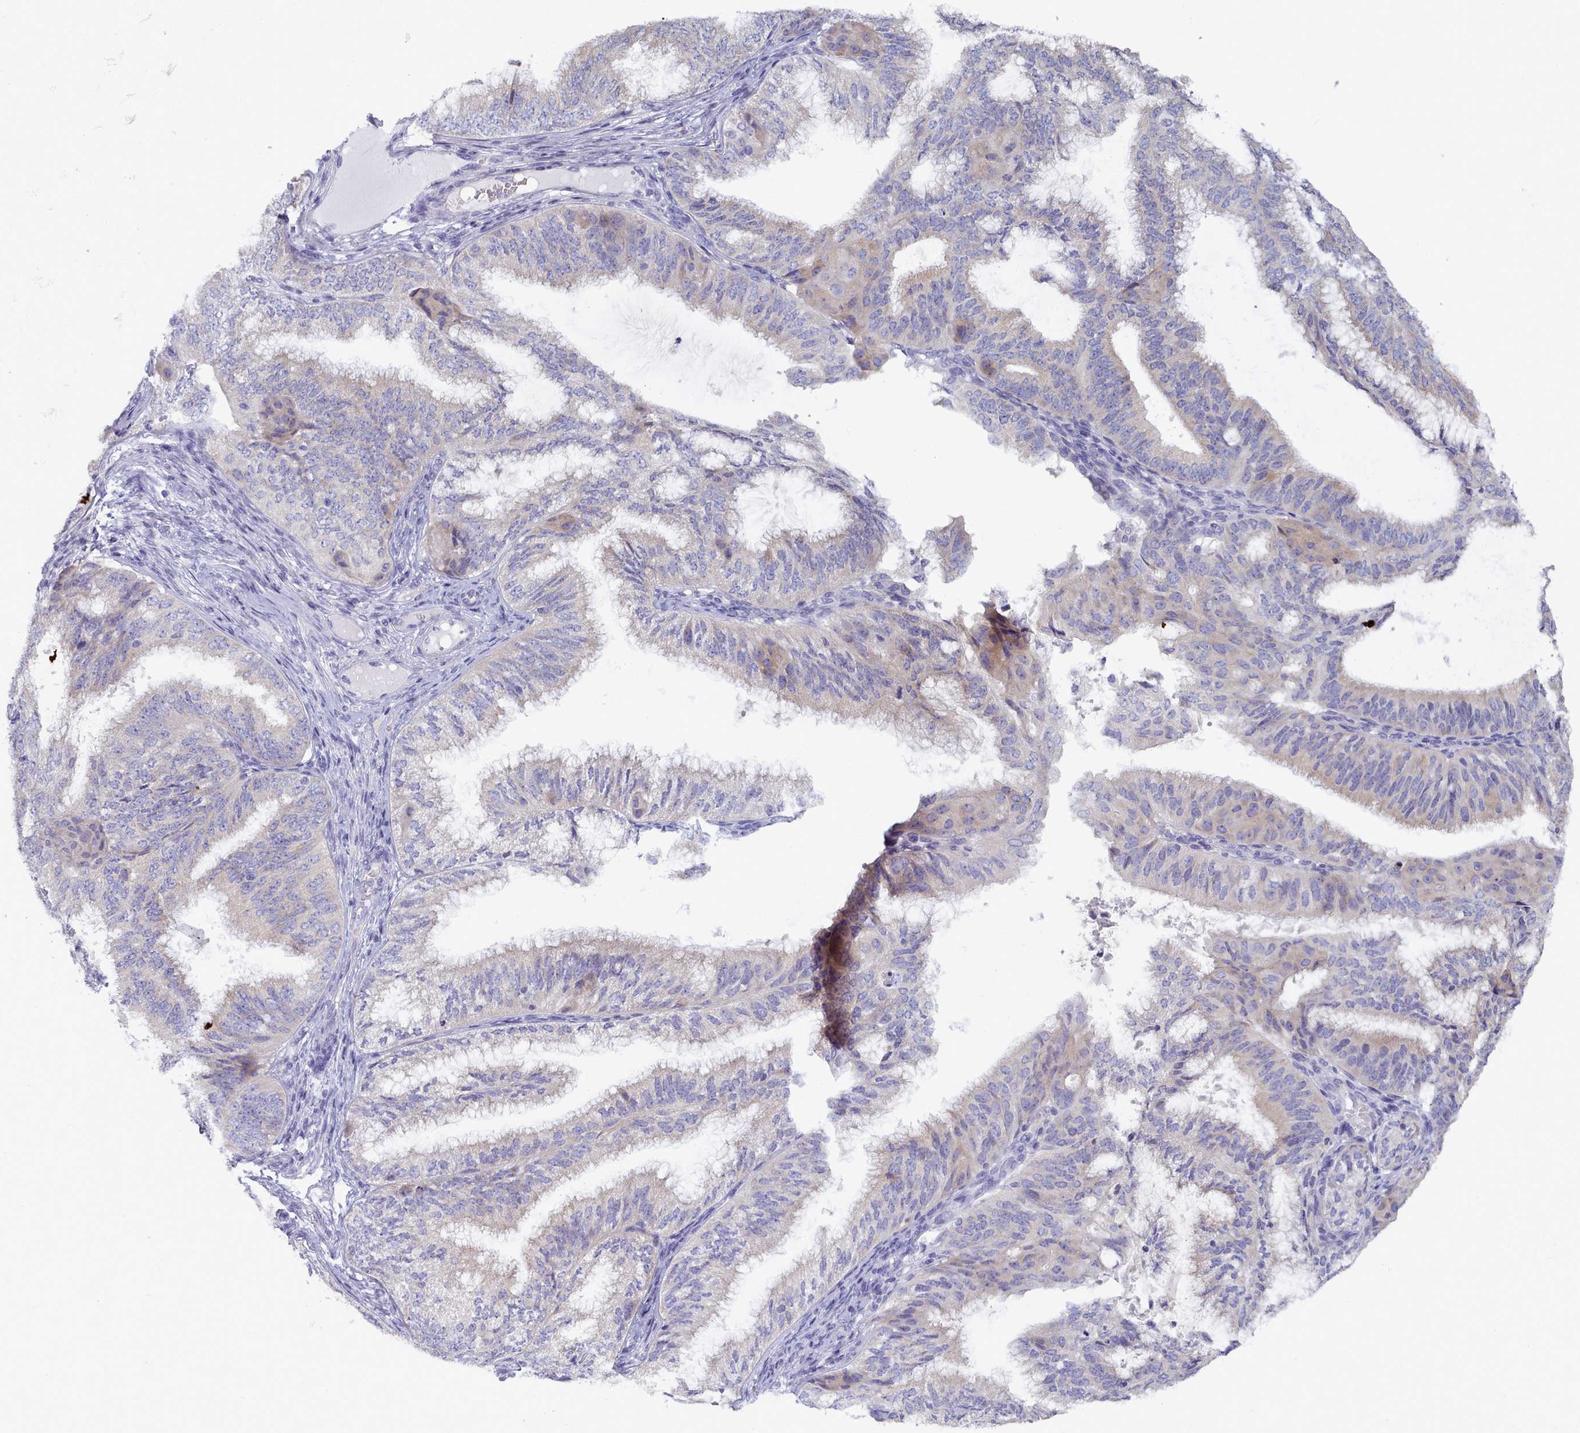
{"staining": {"intensity": "weak", "quantity": "<25%", "location": "cytoplasmic/membranous"}, "tissue": "endometrial cancer", "cell_type": "Tumor cells", "image_type": "cancer", "snomed": [{"axis": "morphology", "description": "Adenocarcinoma, NOS"}, {"axis": "topography", "description": "Endometrium"}], "caption": "The IHC image has no significant positivity in tumor cells of adenocarcinoma (endometrial) tissue. (Immunohistochemistry, brightfield microscopy, high magnification).", "gene": "TYW1B", "patient": {"sex": "female", "age": 49}}